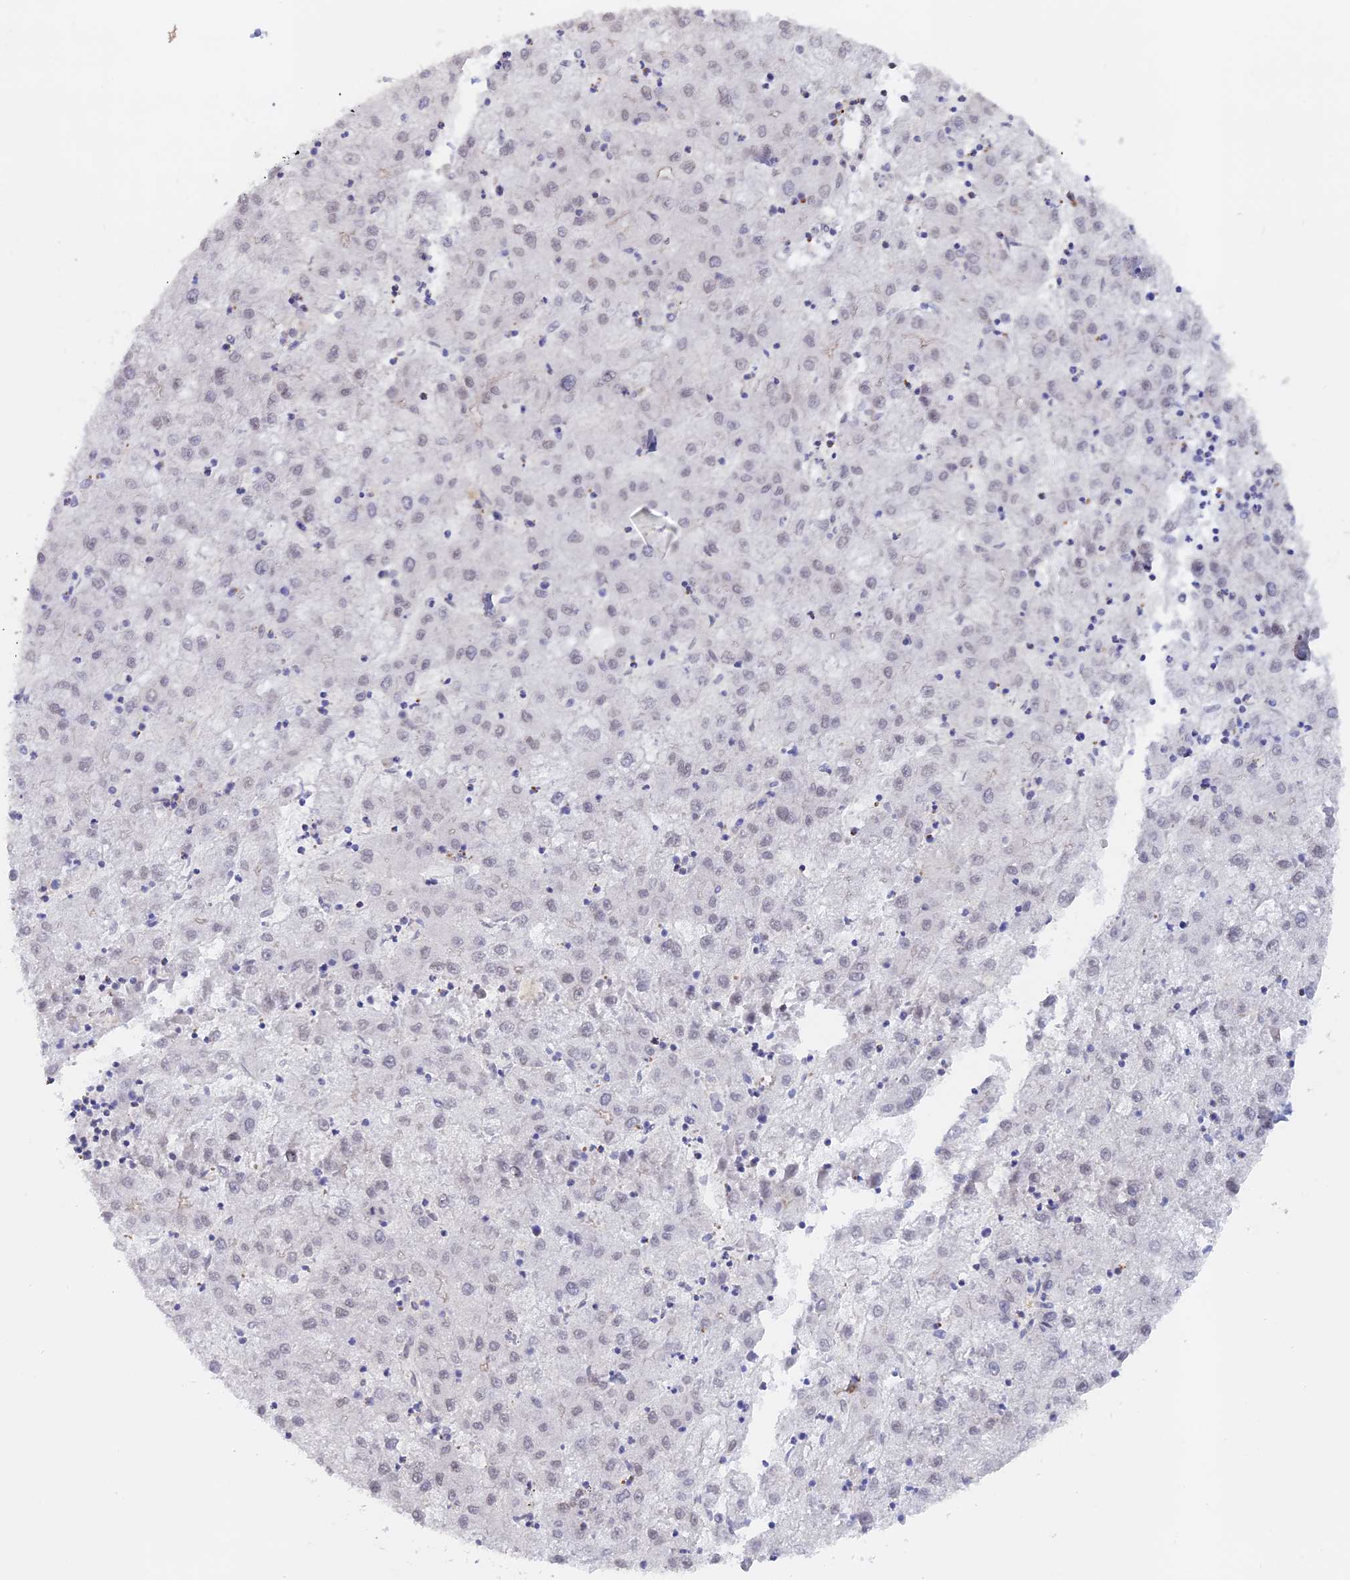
{"staining": {"intensity": "negative", "quantity": "none", "location": "none"}, "tissue": "liver cancer", "cell_type": "Tumor cells", "image_type": "cancer", "snomed": [{"axis": "morphology", "description": "Carcinoma, Hepatocellular, NOS"}, {"axis": "topography", "description": "Liver"}], "caption": "Image shows no significant protein staining in tumor cells of liver cancer (hepatocellular carcinoma).", "gene": "CCDC154", "patient": {"sex": "male", "age": 72}}